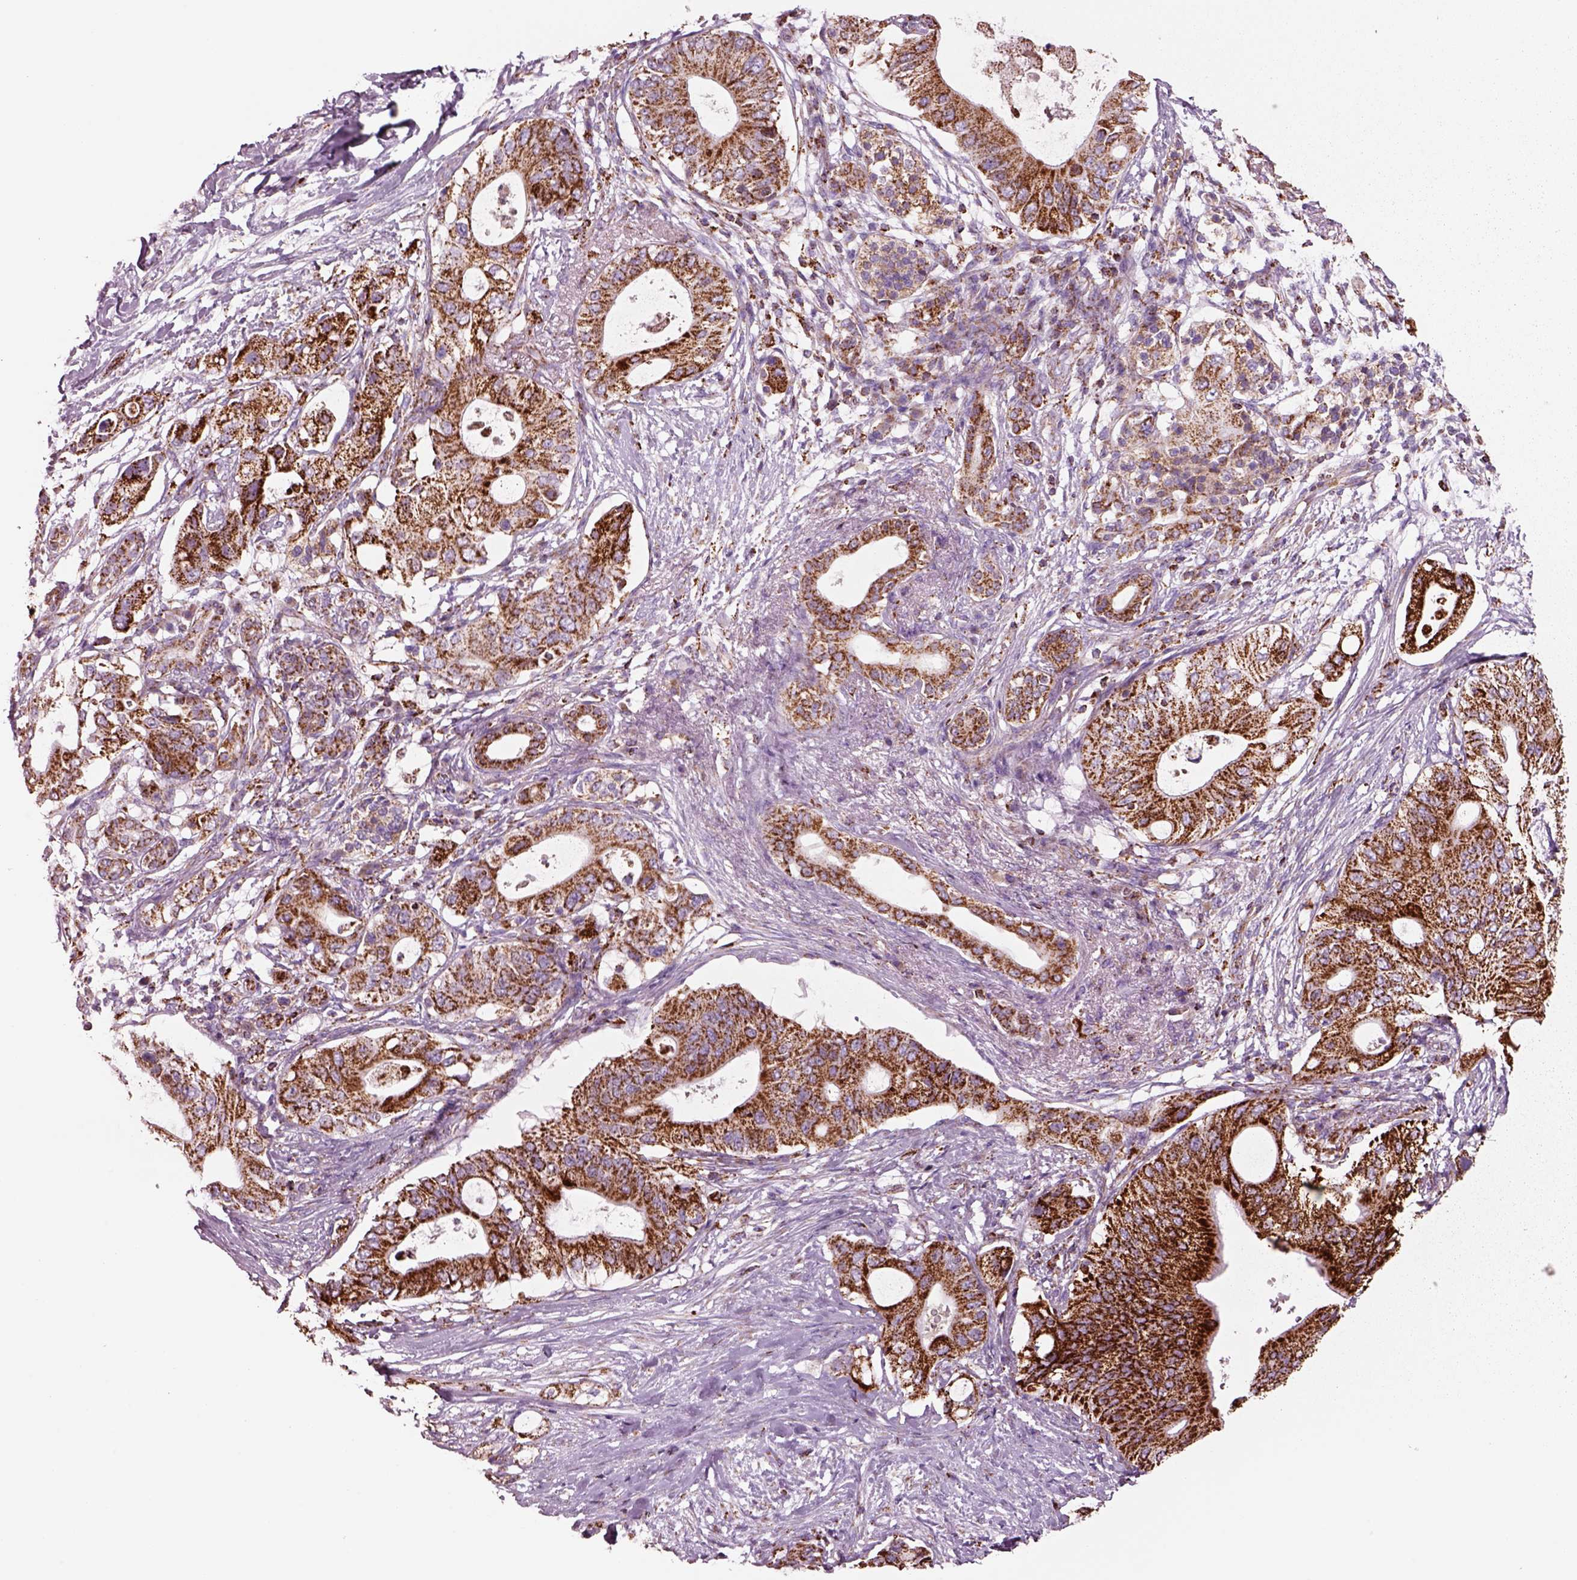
{"staining": {"intensity": "strong", "quantity": ">75%", "location": "cytoplasmic/membranous"}, "tissue": "pancreatic cancer", "cell_type": "Tumor cells", "image_type": "cancer", "snomed": [{"axis": "morphology", "description": "Adenocarcinoma, NOS"}, {"axis": "topography", "description": "Pancreas"}], "caption": "Pancreatic cancer (adenocarcinoma) tissue exhibits strong cytoplasmic/membranous positivity in about >75% of tumor cells", "gene": "SLC25A24", "patient": {"sex": "female", "age": 72}}